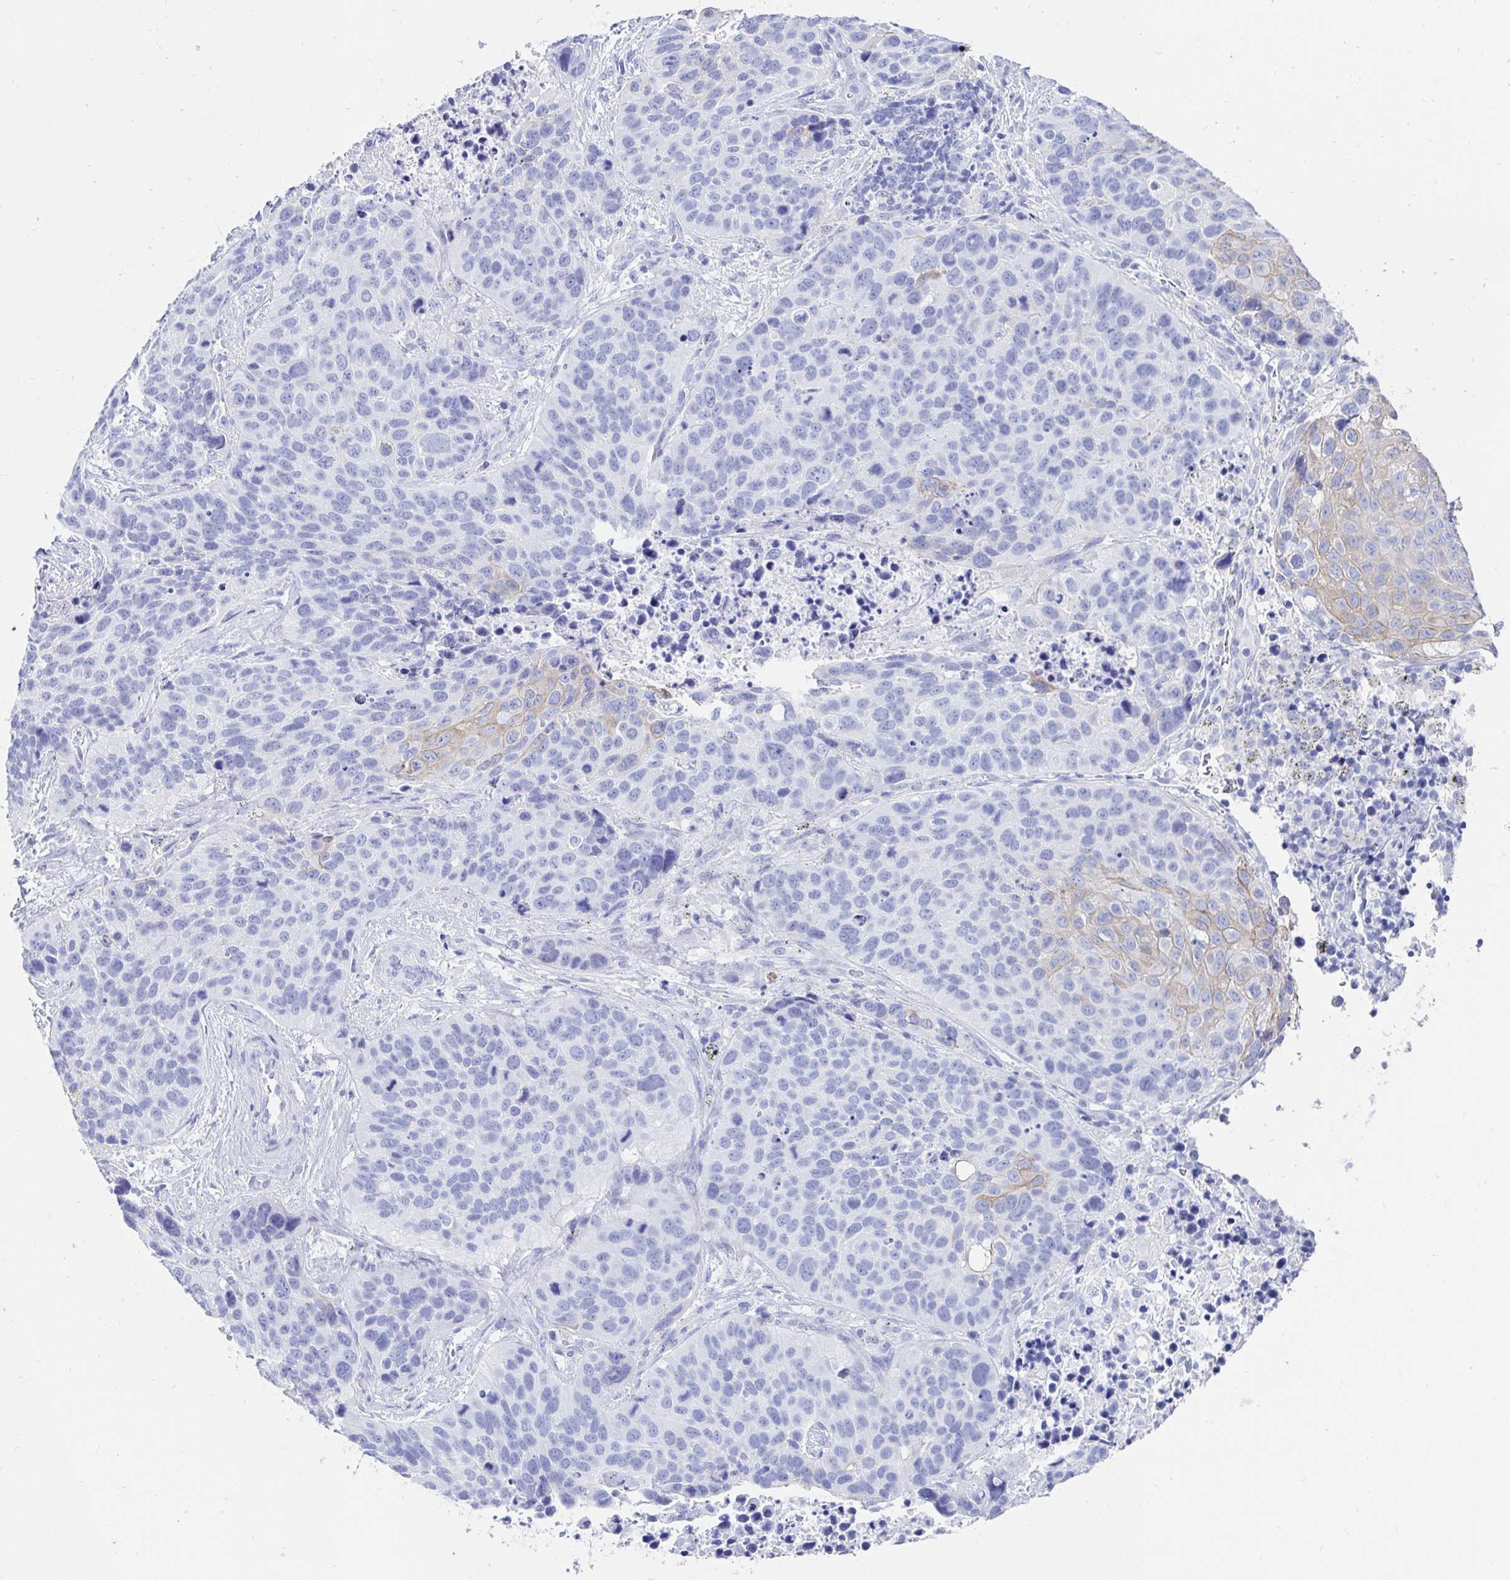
{"staining": {"intensity": "negative", "quantity": "none", "location": "none"}, "tissue": "lung cancer", "cell_type": "Tumor cells", "image_type": "cancer", "snomed": [{"axis": "morphology", "description": "Squamous cell carcinoma, NOS"}, {"axis": "topography", "description": "Lung"}], "caption": "The photomicrograph shows no significant positivity in tumor cells of lung cancer (squamous cell carcinoma).", "gene": "CA9", "patient": {"sex": "male", "age": 62}}